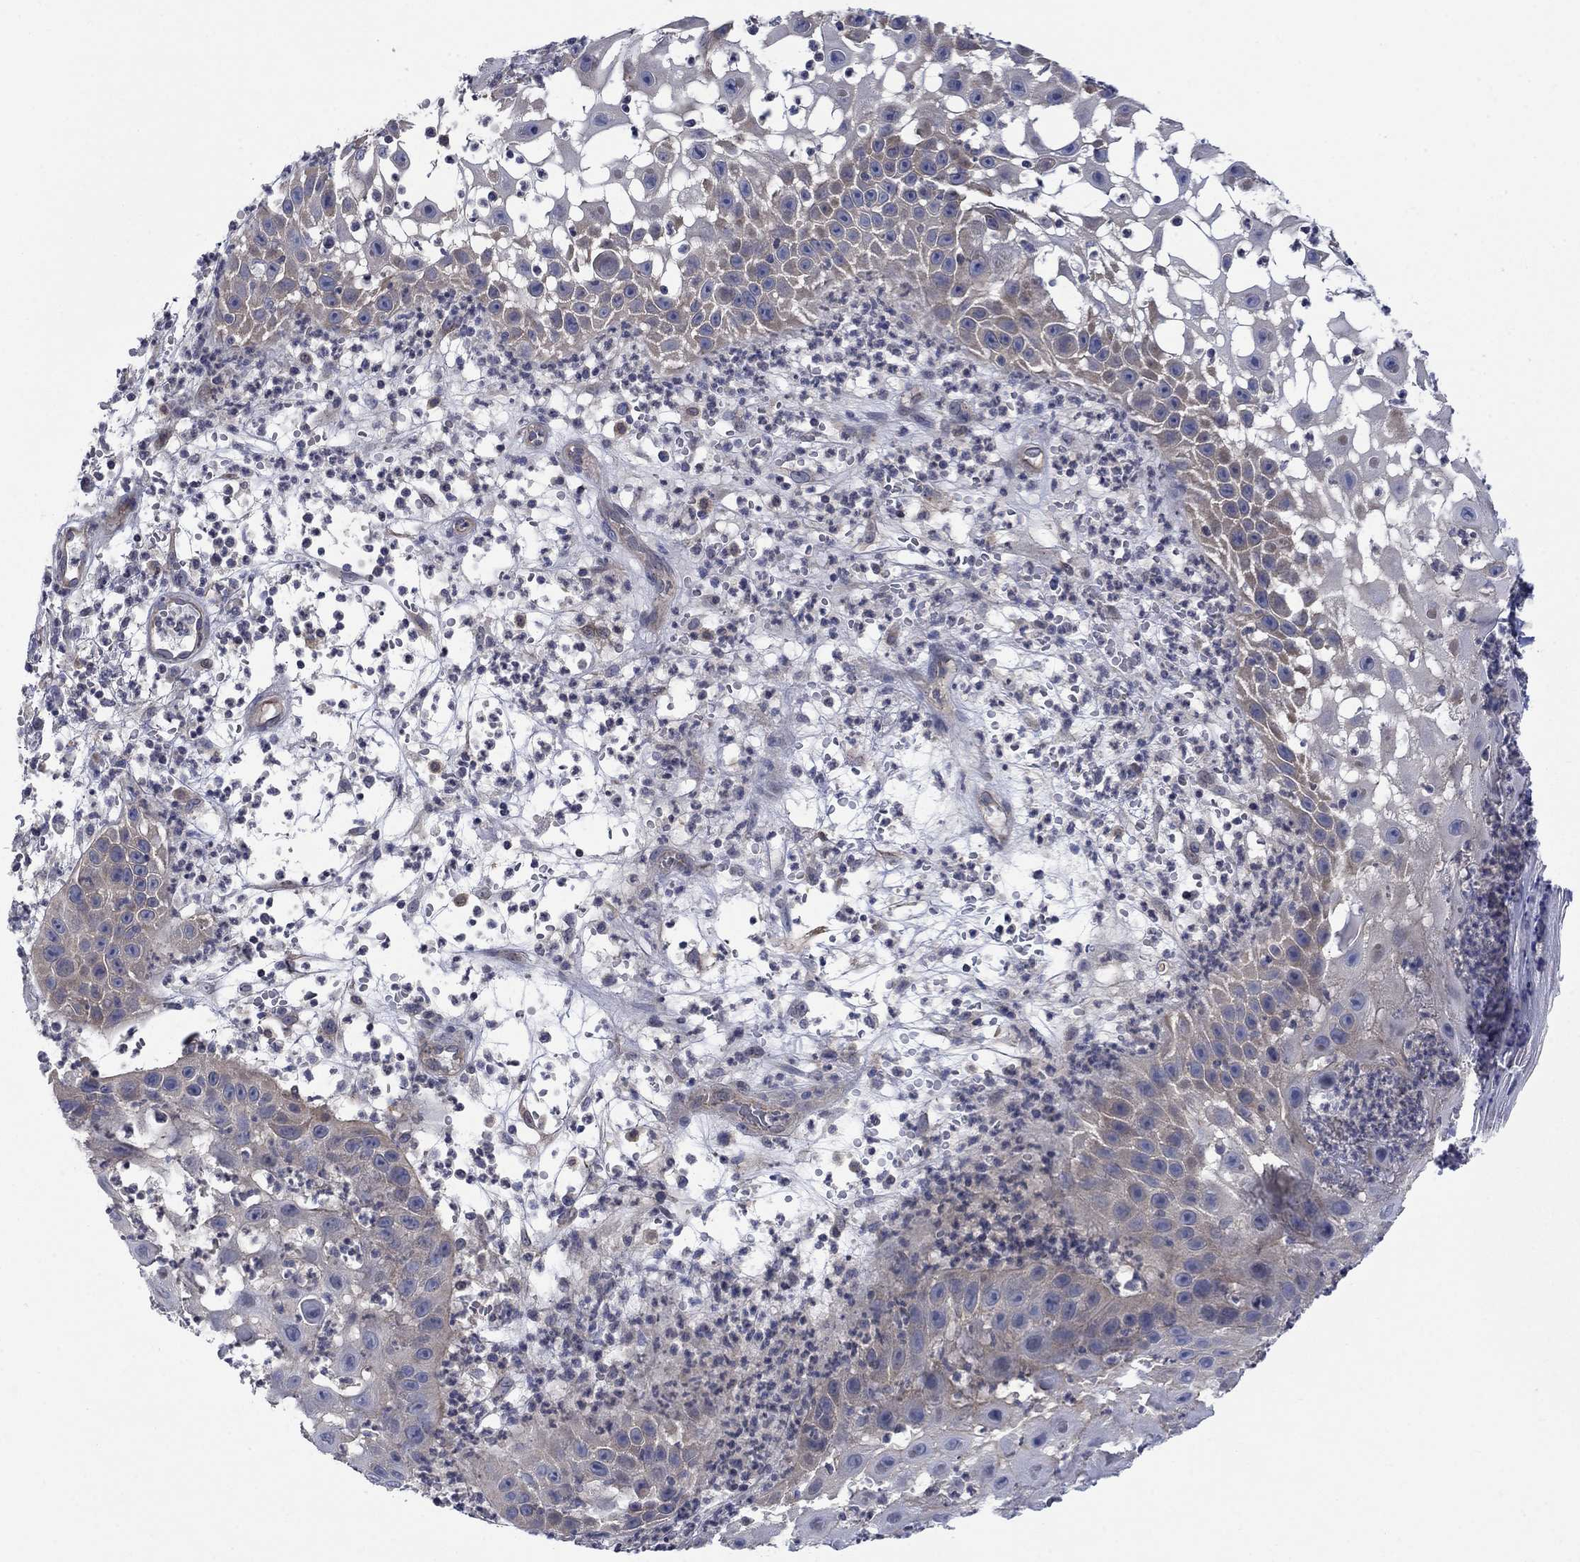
{"staining": {"intensity": "weak", "quantity": "25%-75%", "location": "cytoplasmic/membranous"}, "tissue": "skin cancer", "cell_type": "Tumor cells", "image_type": "cancer", "snomed": [{"axis": "morphology", "description": "Normal tissue, NOS"}, {"axis": "morphology", "description": "Squamous cell carcinoma, NOS"}, {"axis": "topography", "description": "Skin"}], "caption": "A brown stain highlights weak cytoplasmic/membranous staining of a protein in human squamous cell carcinoma (skin) tumor cells. (DAB IHC with brightfield microscopy, high magnification).", "gene": "PDZD2", "patient": {"sex": "male", "age": 79}}